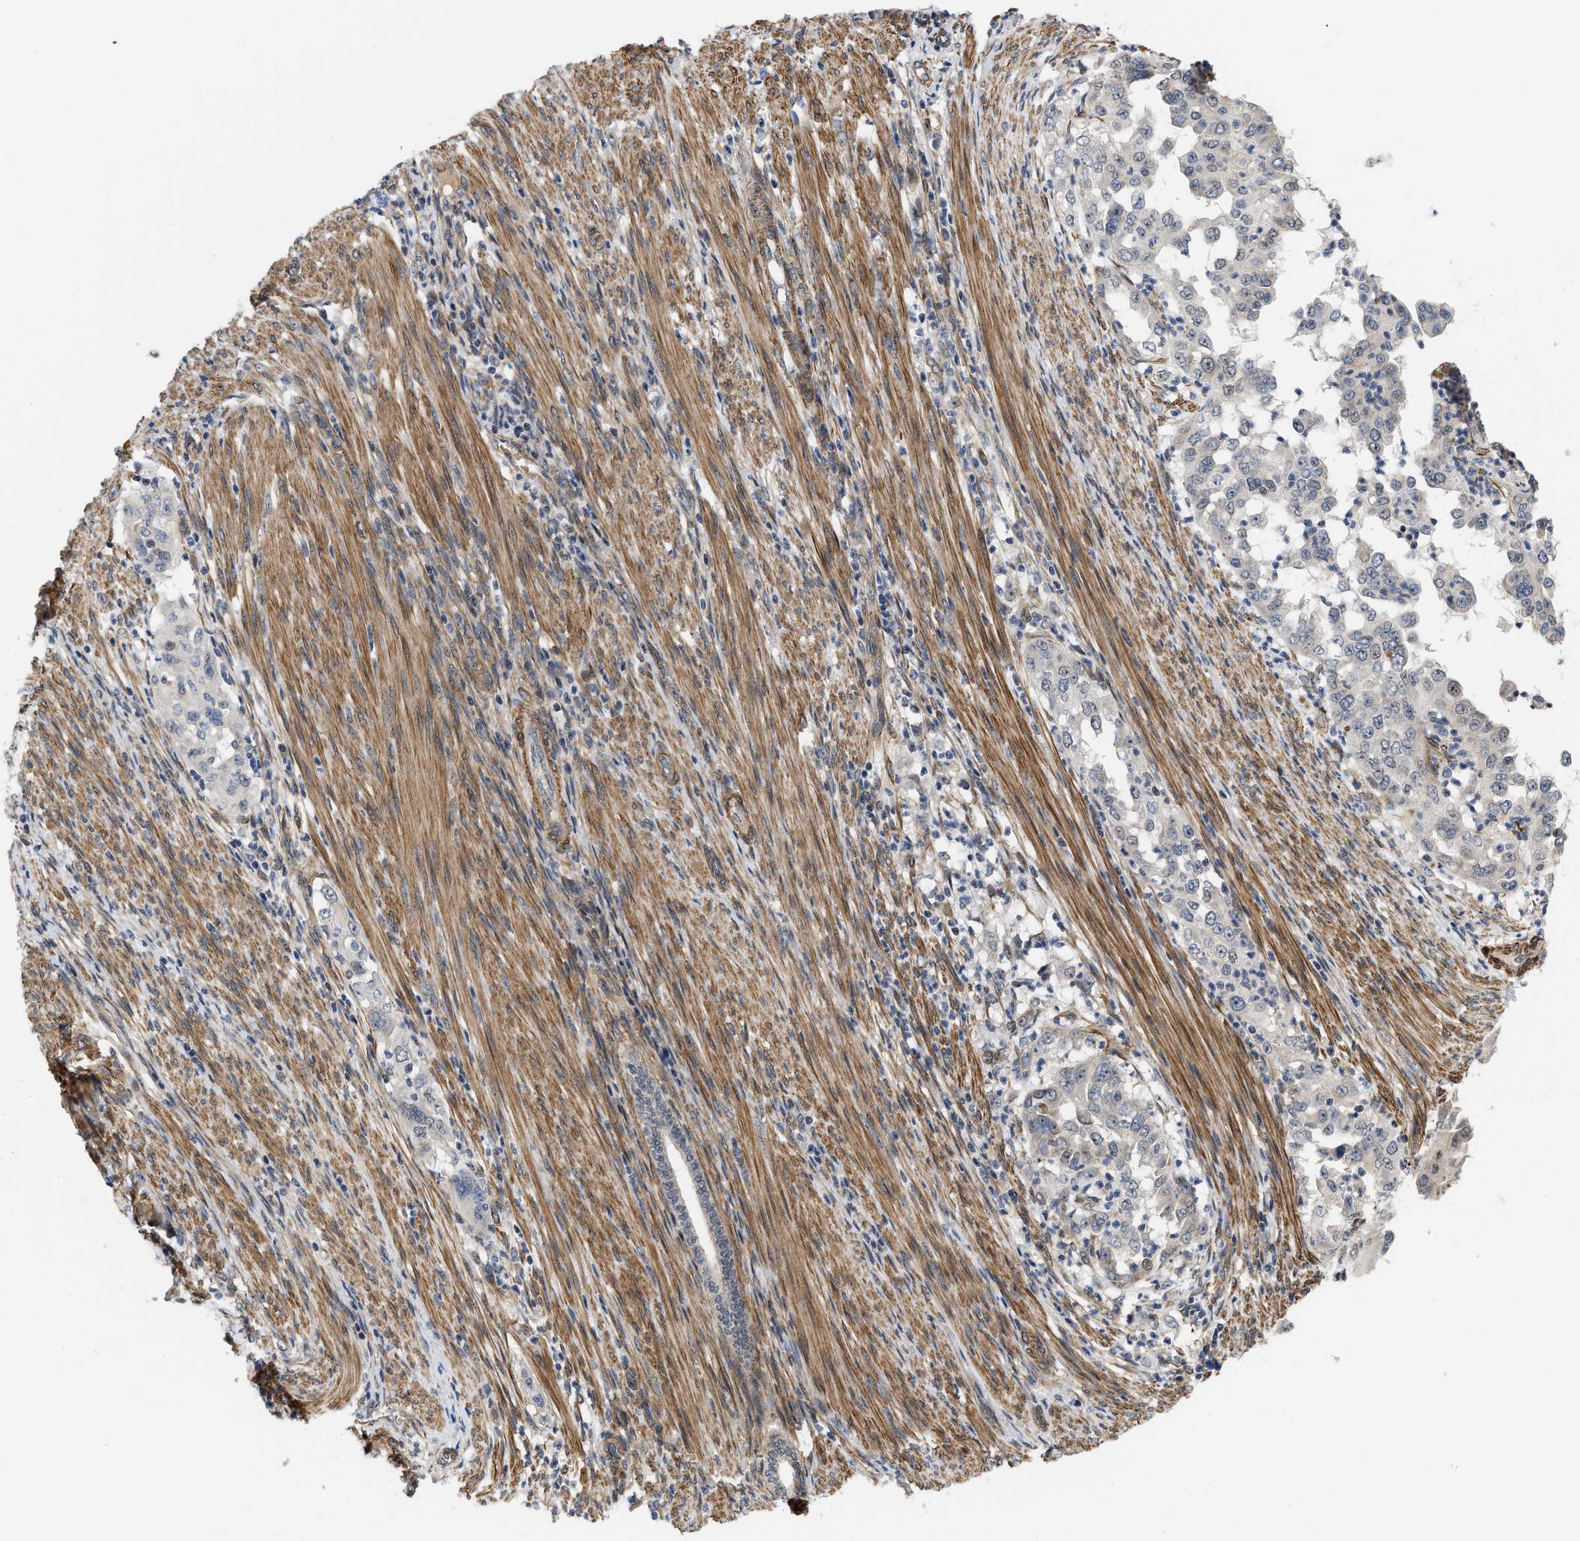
{"staining": {"intensity": "weak", "quantity": "<25%", "location": "nuclear"}, "tissue": "endometrial cancer", "cell_type": "Tumor cells", "image_type": "cancer", "snomed": [{"axis": "morphology", "description": "Adenocarcinoma, NOS"}, {"axis": "topography", "description": "Endometrium"}], "caption": "Endometrial cancer was stained to show a protein in brown. There is no significant positivity in tumor cells.", "gene": "GPRASP2", "patient": {"sex": "female", "age": 85}}